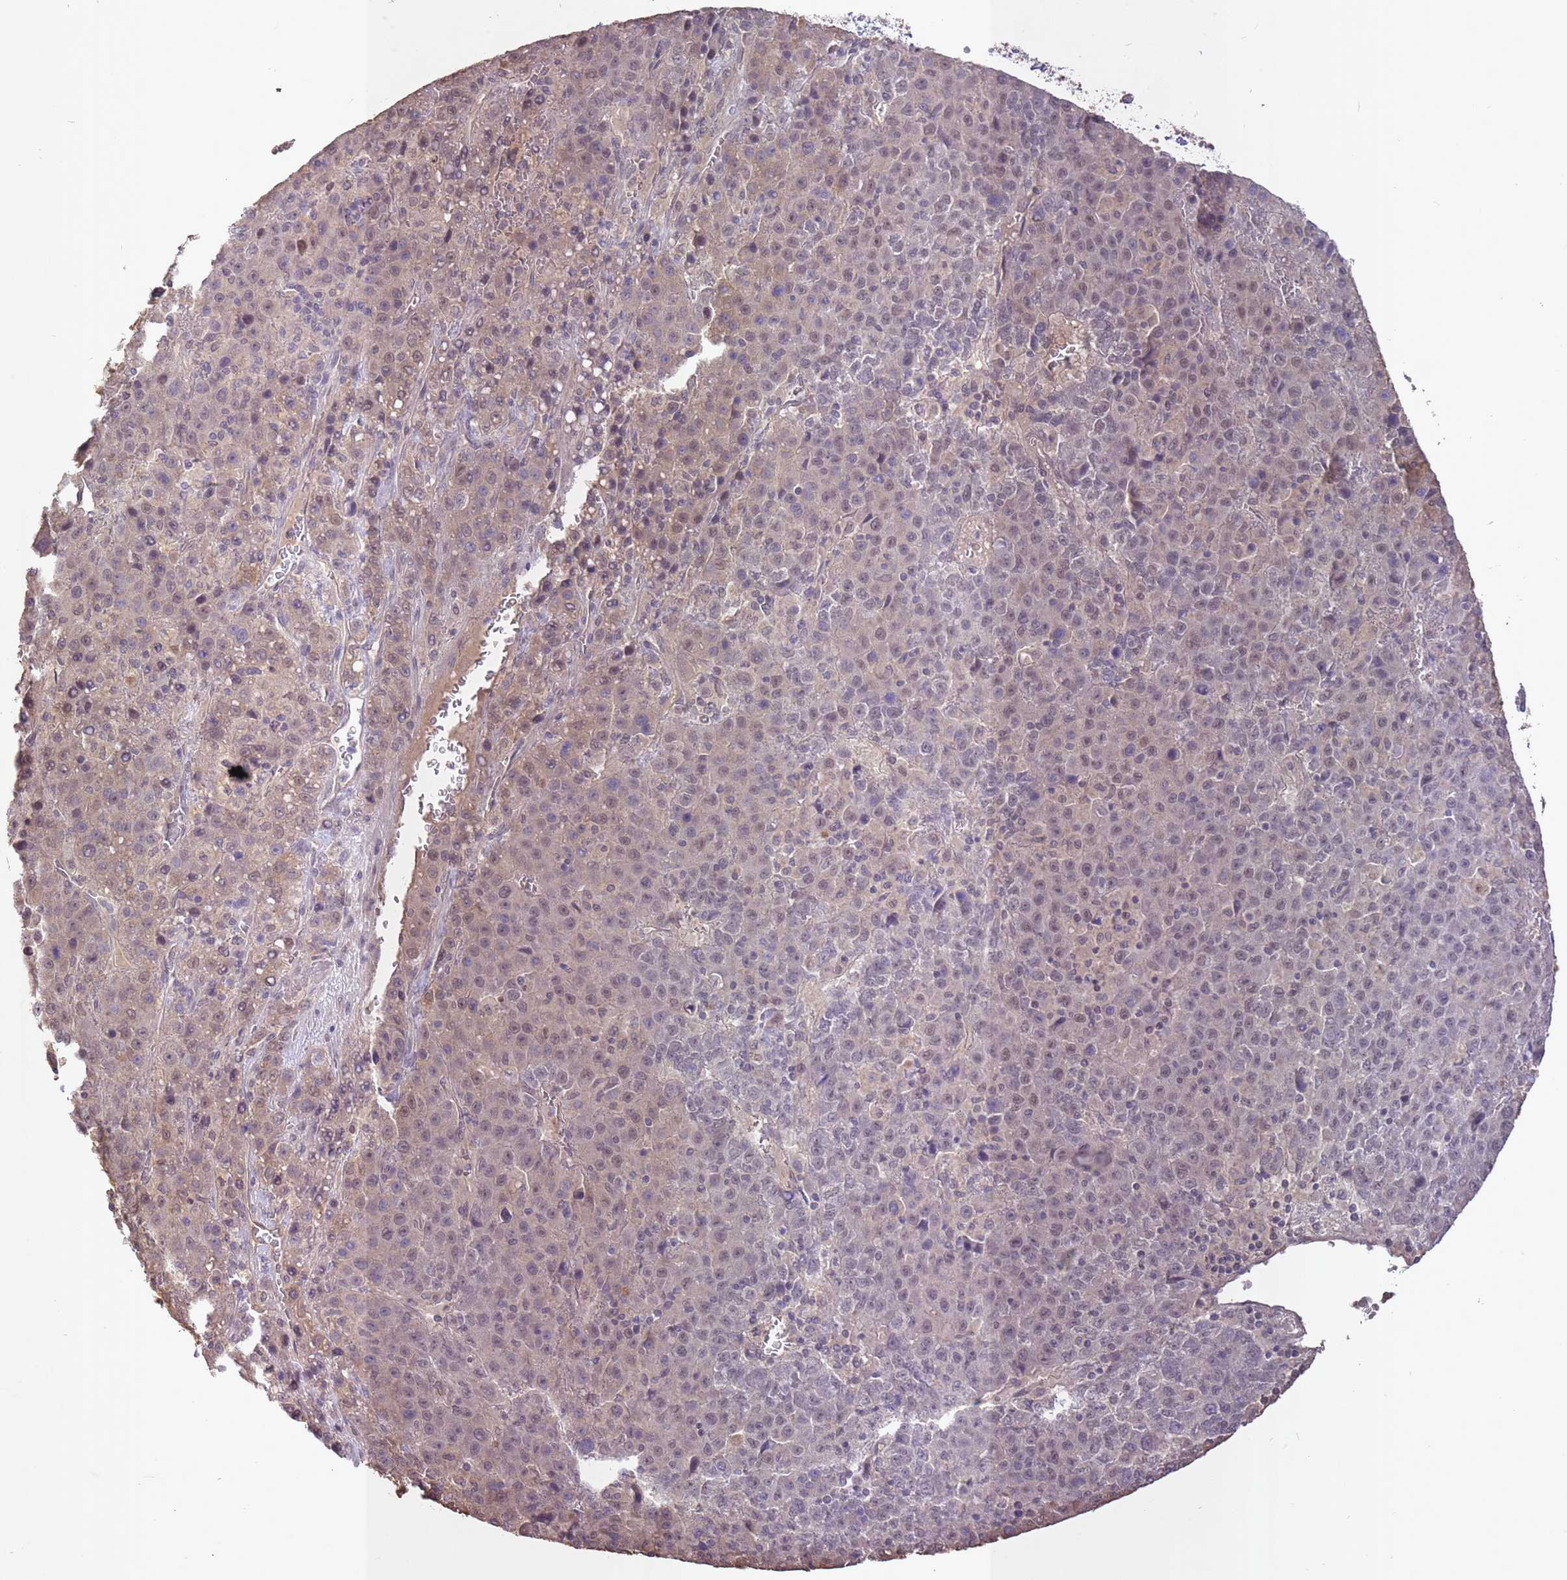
{"staining": {"intensity": "weak", "quantity": "25%-75%", "location": "cytoplasmic/membranous,nuclear"}, "tissue": "liver cancer", "cell_type": "Tumor cells", "image_type": "cancer", "snomed": [{"axis": "morphology", "description": "Carcinoma, Hepatocellular, NOS"}, {"axis": "topography", "description": "Liver"}], "caption": "Tumor cells show low levels of weak cytoplasmic/membranous and nuclear staining in approximately 25%-75% of cells in liver cancer (hepatocellular carcinoma).", "gene": "LRATD2", "patient": {"sex": "female", "age": 53}}